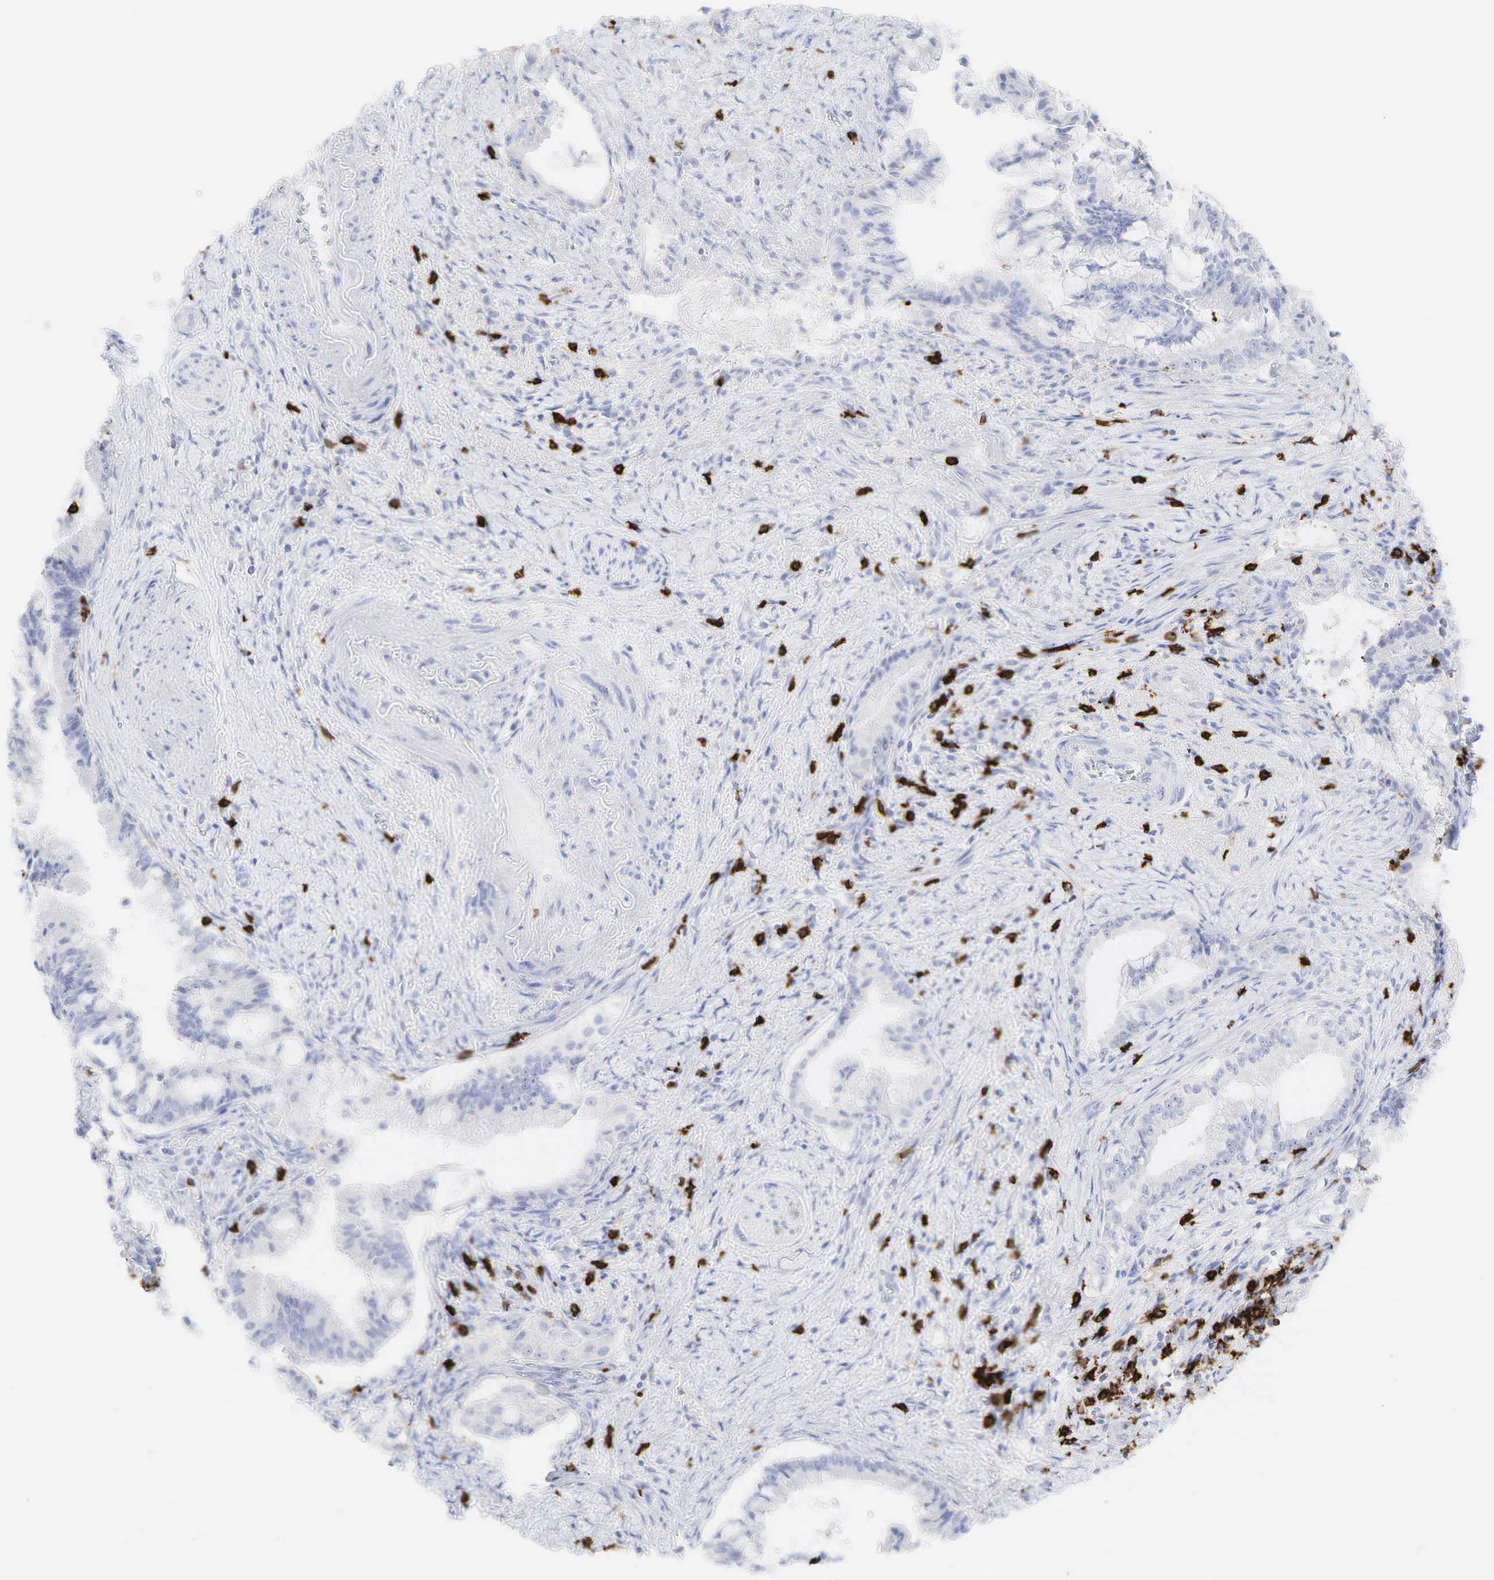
{"staining": {"intensity": "negative", "quantity": "none", "location": "none"}, "tissue": "pancreatic cancer", "cell_type": "Tumor cells", "image_type": "cancer", "snomed": [{"axis": "morphology", "description": "Adenocarcinoma, NOS"}, {"axis": "topography", "description": "Pancreas"}], "caption": "IHC of pancreatic cancer (adenocarcinoma) shows no expression in tumor cells.", "gene": "CD8A", "patient": {"sex": "male", "age": 59}}